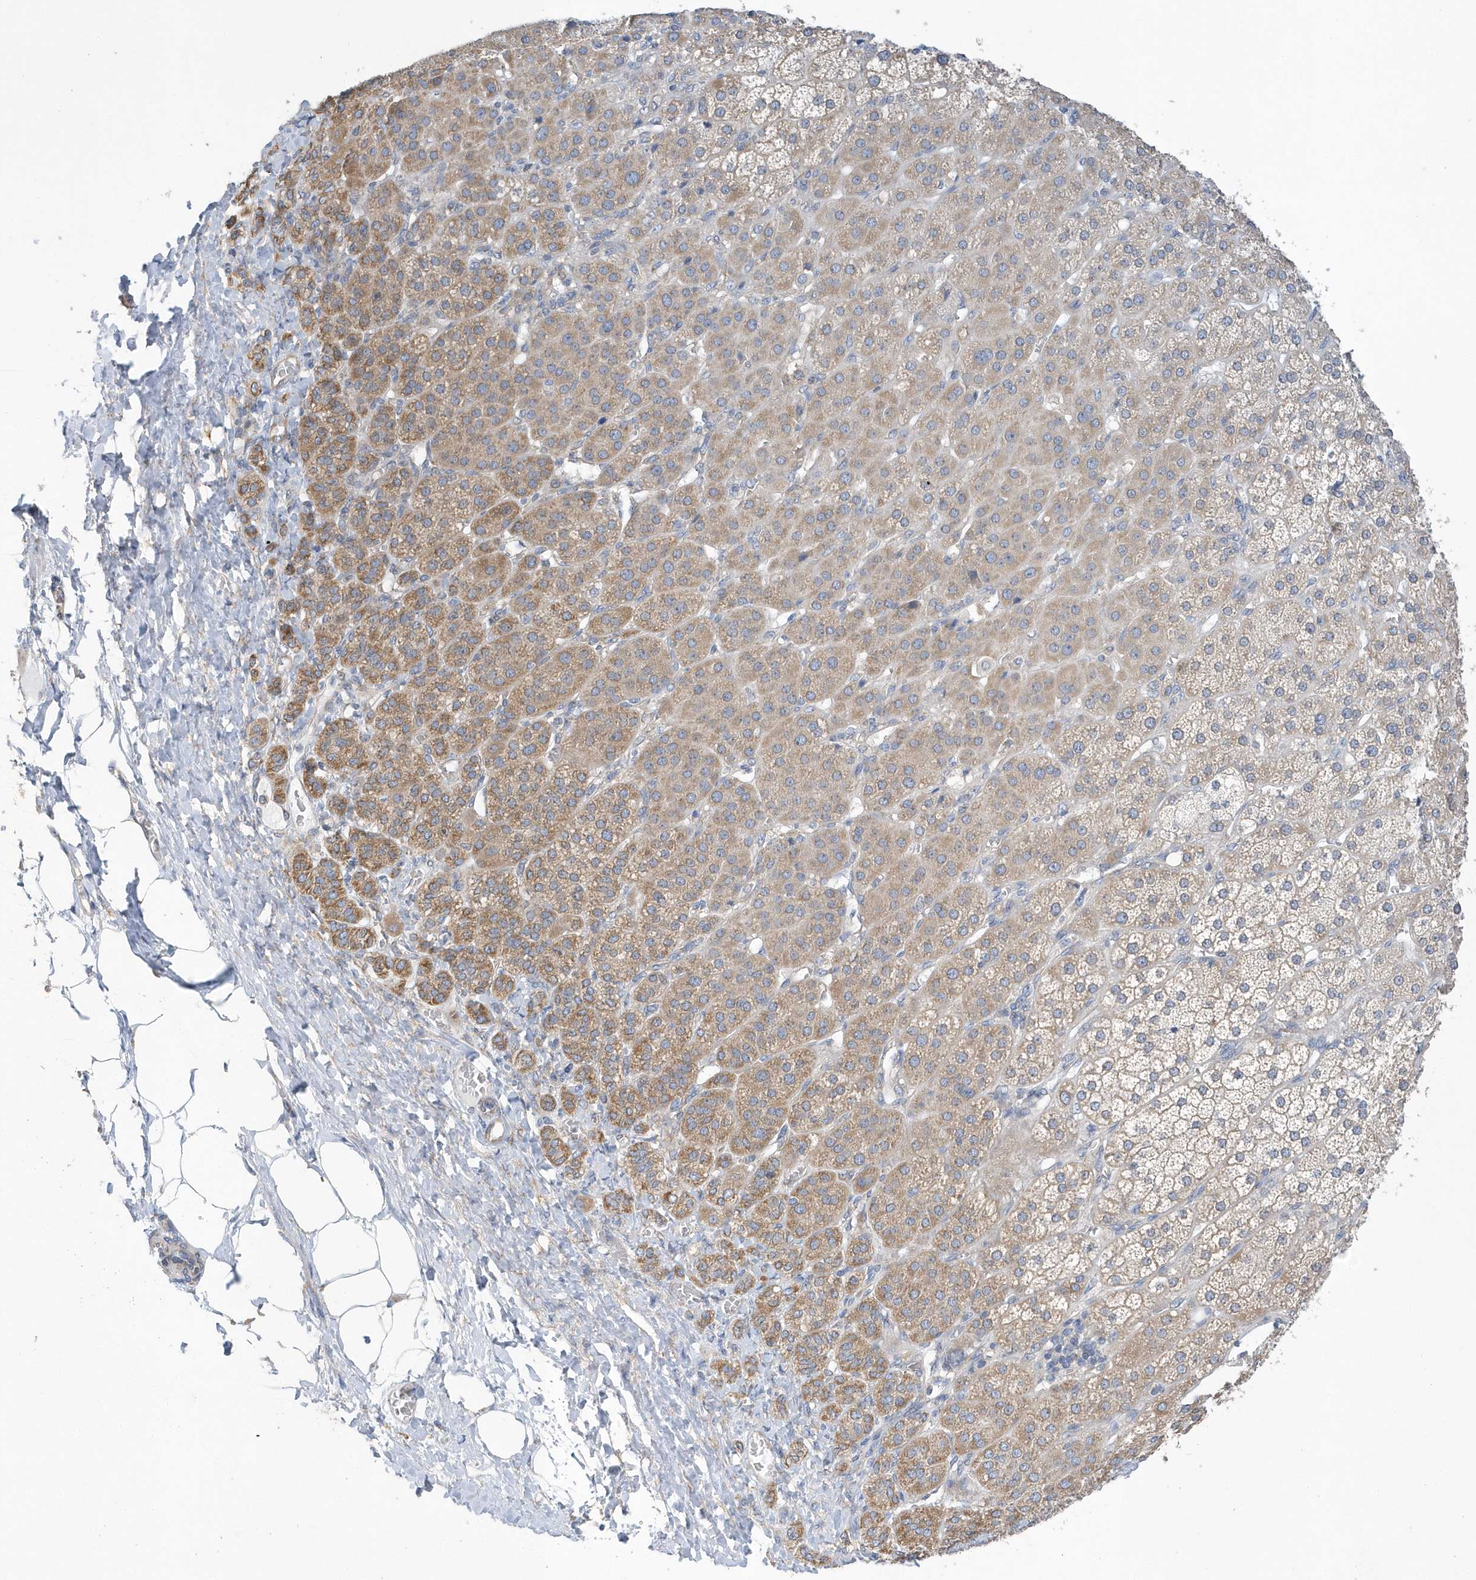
{"staining": {"intensity": "moderate", "quantity": "25%-75%", "location": "cytoplasmic/membranous"}, "tissue": "adrenal gland", "cell_type": "Glandular cells", "image_type": "normal", "snomed": [{"axis": "morphology", "description": "Normal tissue, NOS"}, {"axis": "topography", "description": "Adrenal gland"}], "caption": "Protein expression analysis of normal human adrenal gland reveals moderate cytoplasmic/membranous positivity in approximately 25%-75% of glandular cells. Nuclei are stained in blue.", "gene": "SPATA5", "patient": {"sex": "female", "age": 57}}